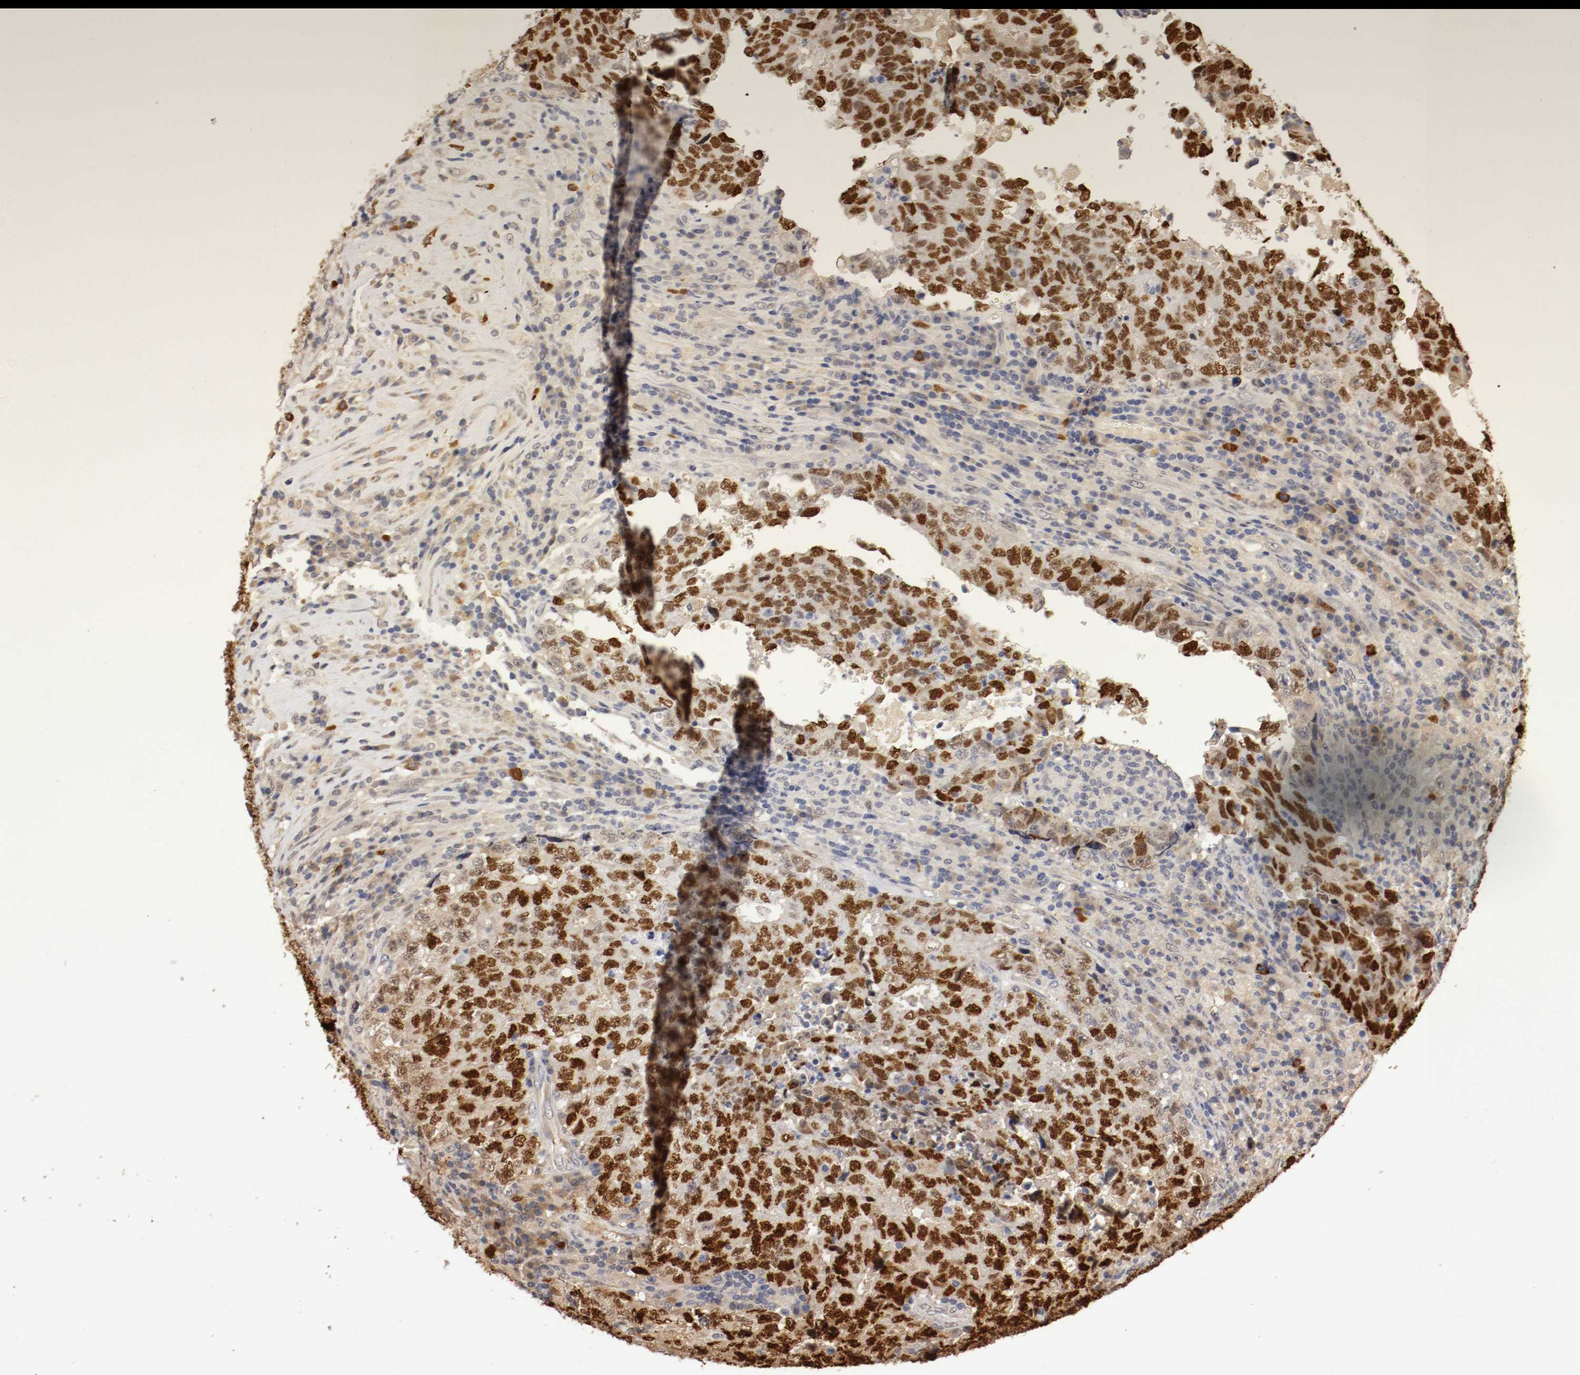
{"staining": {"intensity": "moderate", "quantity": ">75%", "location": "cytoplasmic/membranous,nuclear"}, "tissue": "testis cancer", "cell_type": "Tumor cells", "image_type": "cancer", "snomed": [{"axis": "morphology", "description": "Necrosis, NOS"}, {"axis": "morphology", "description": "Carcinoma, Embryonal, NOS"}, {"axis": "topography", "description": "Testis"}], "caption": "Human testis cancer stained for a protein (brown) reveals moderate cytoplasmic/membranous and nuclear positive staining in about >75% of tumor cells.", "gene": "DNMT3B", "patient": {"sex": "male", "age": 19}}